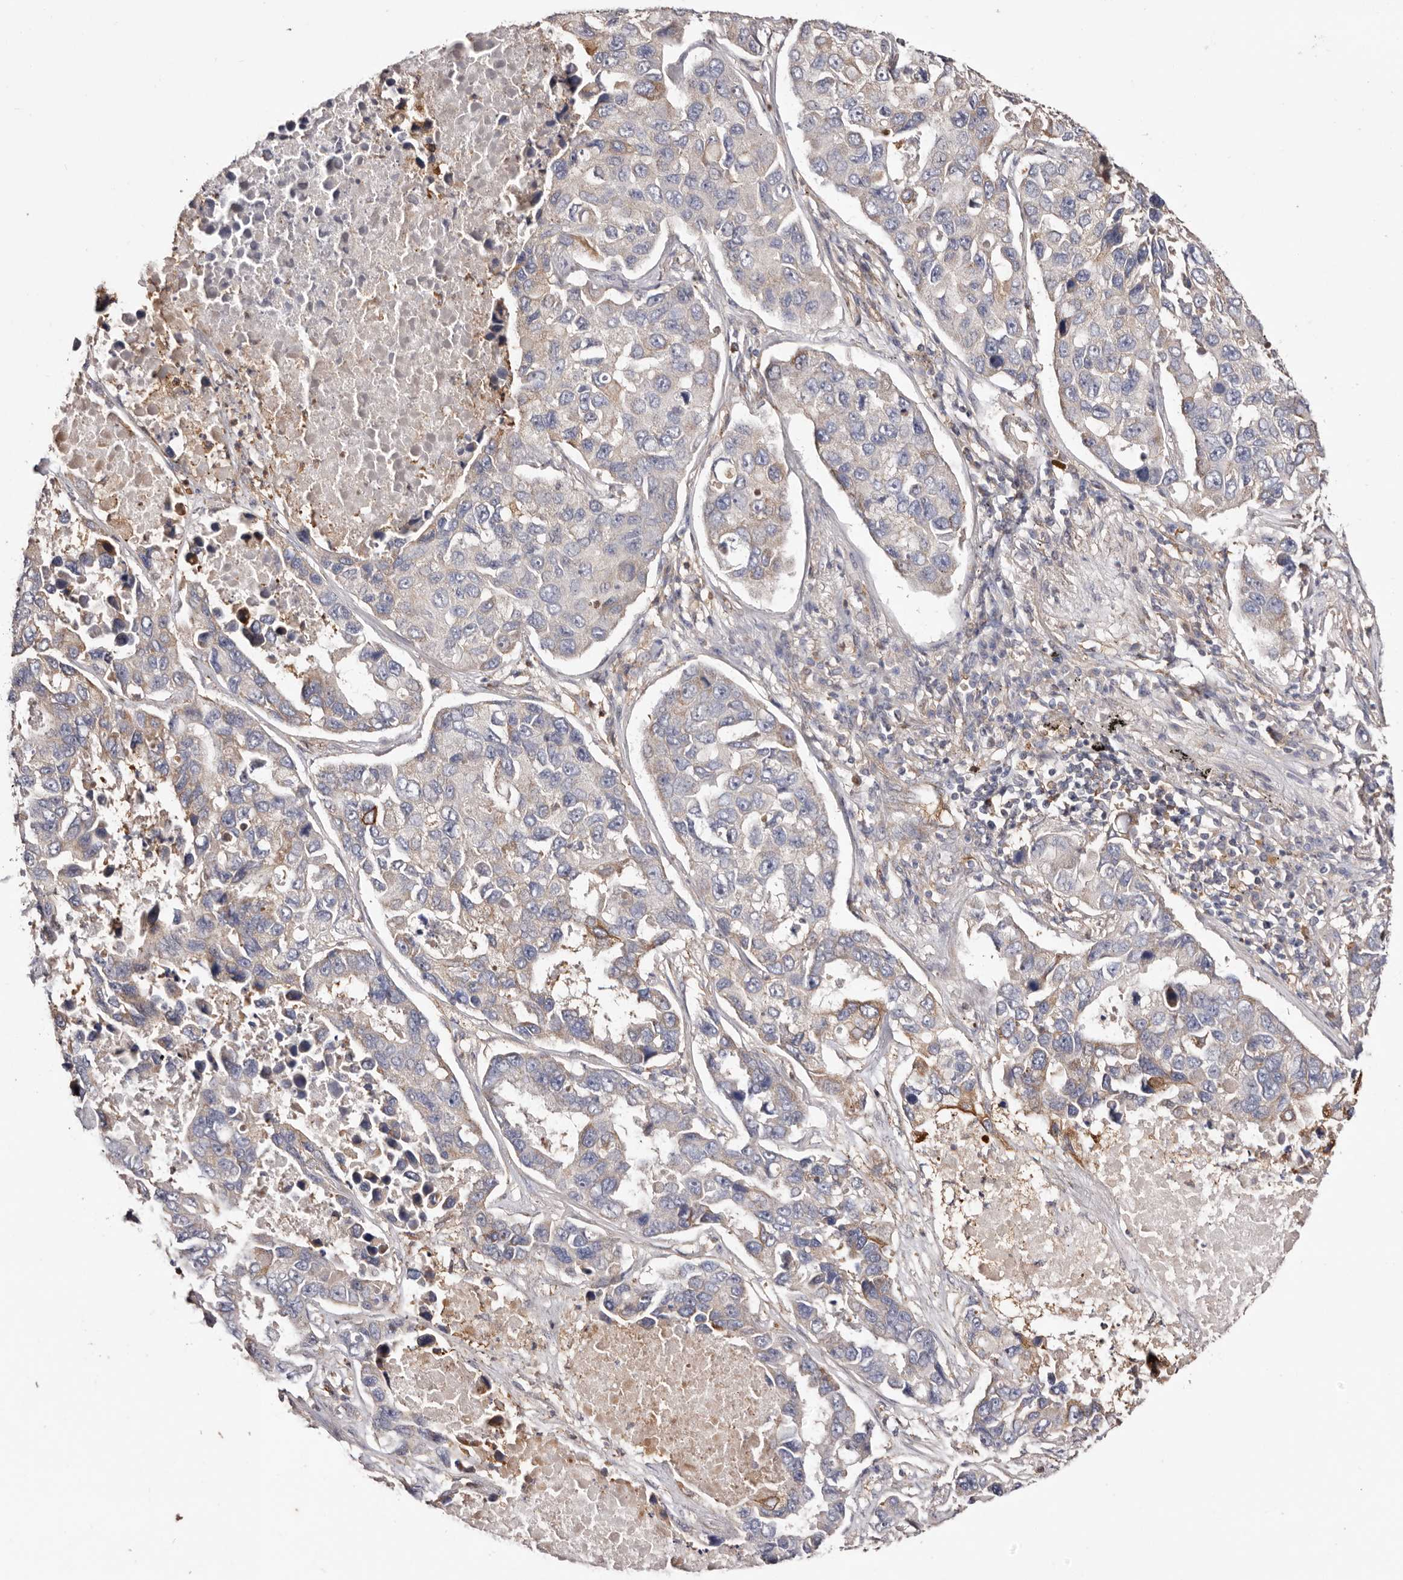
{"staining": {"intensity": "moderate", "quantity": "<25%", "location": "cytoplasmic/membranous"}, "tissue": "lung cancer", "cell_type": "Tumor cells", "image_type": "cancer", "snomed": [{"axis": "morphology", "description": "Adenocarcinoma, NOS"}, {"axis": "topography", "description": "Lung"}], "caption": "Lung adenocarcinoma was stained to show a protein in brown. There is low levels of moderate cytoplasmic/membranous positivity in about <25% of tumor cells. The protein of interest is shown in brown color, while the nuclei are stained blue.", "gene": "LRRC25", "patient": {"sex": "male", "age": 64}}